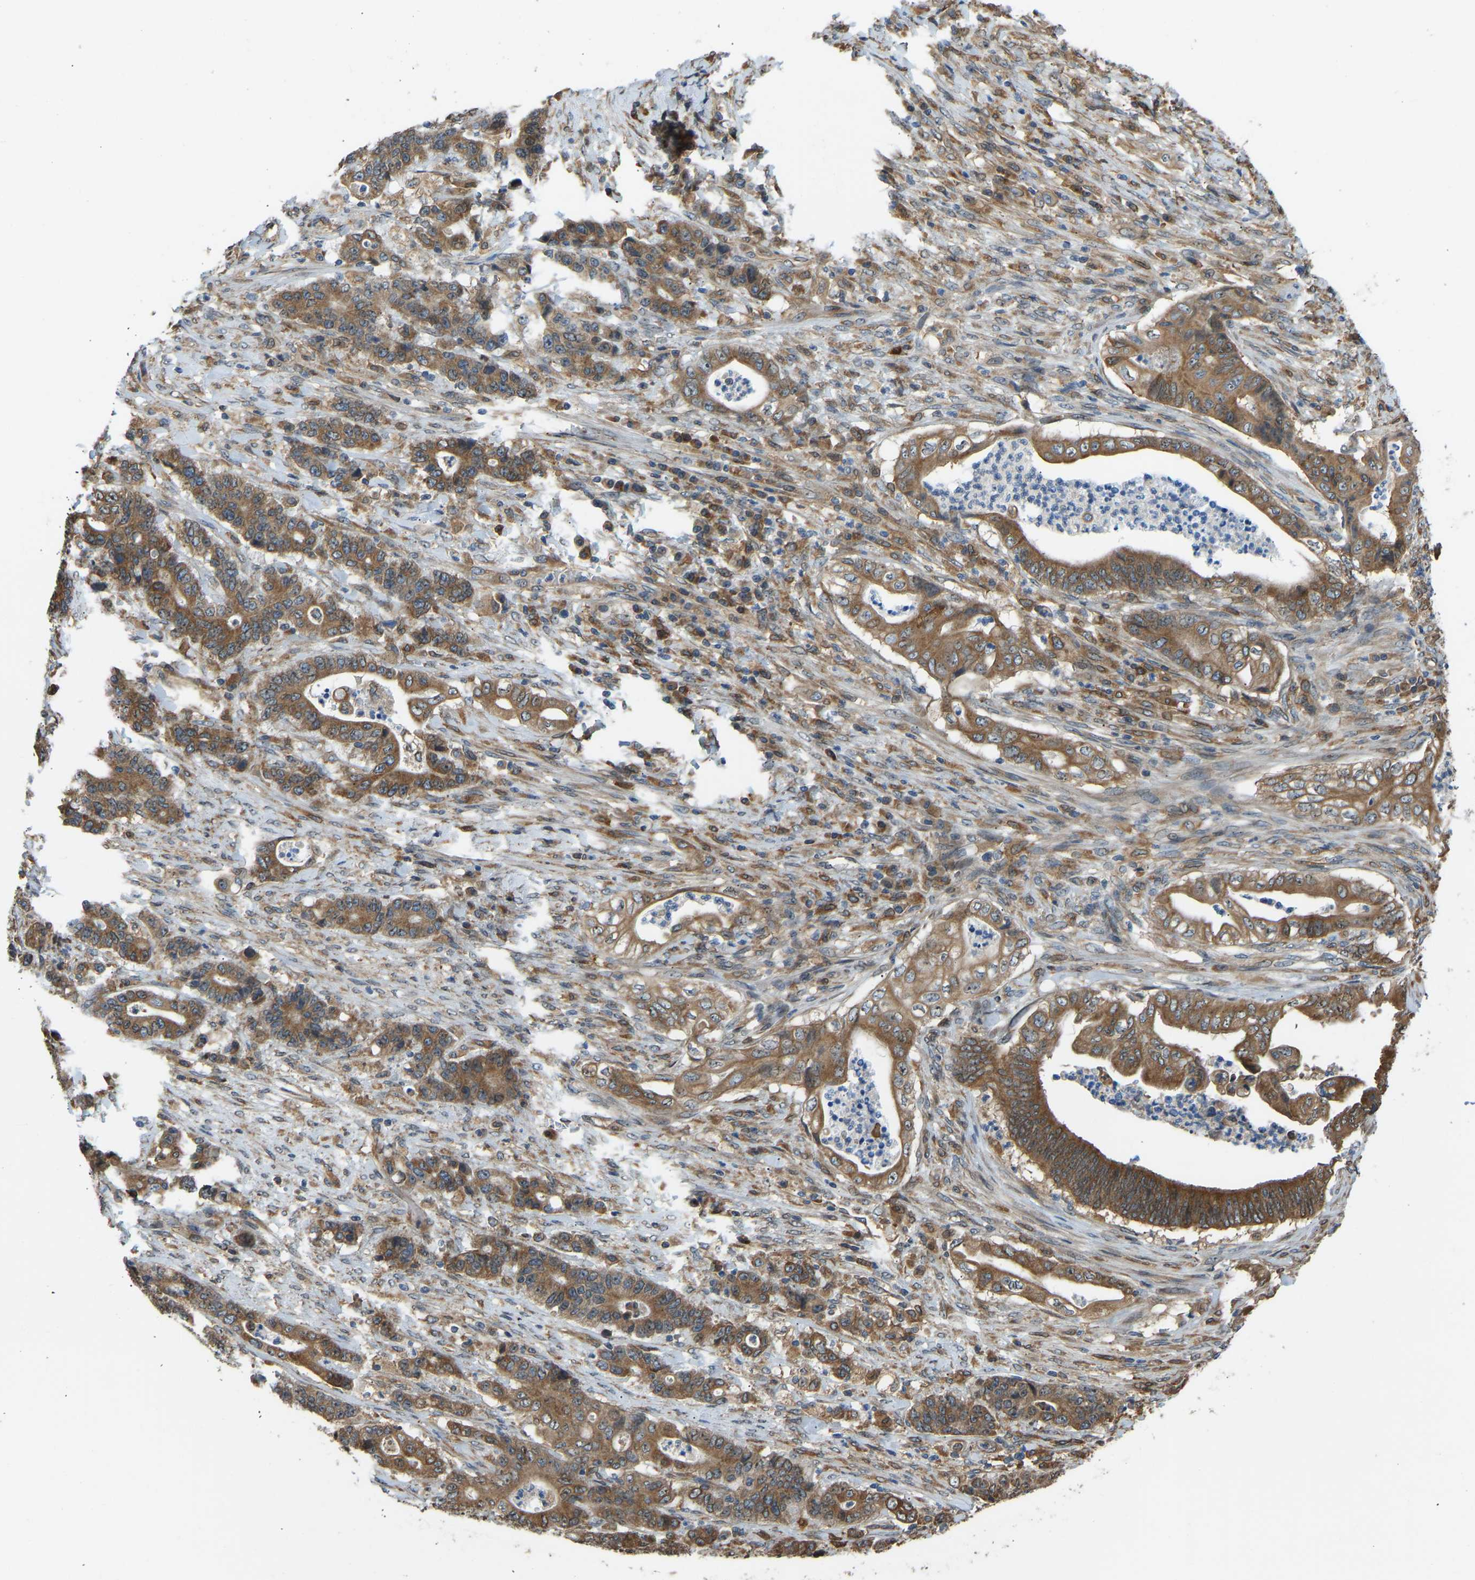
{"staining": {"intensity": "moderate", "quantity": ">75%", "location": "cytoplasmic/membranous"}, "tissue": "stomach cancer", "cell_type": "Tumor cells", "image_type": "cancer", "snomed": [{"axis": "morphology", "description": "Adenocarcinoma, NOS"}, {"axis": "topography", "description": "Stomach"}], "caption": "Immunohistochemistry (DAB) staining of human stomach cancer demonstrates moderate cytoplasmic/membranous protein expression in about >75% of tumor cells.", "gene": "OS9", "patient": {"sex": "female", "age": 73}}